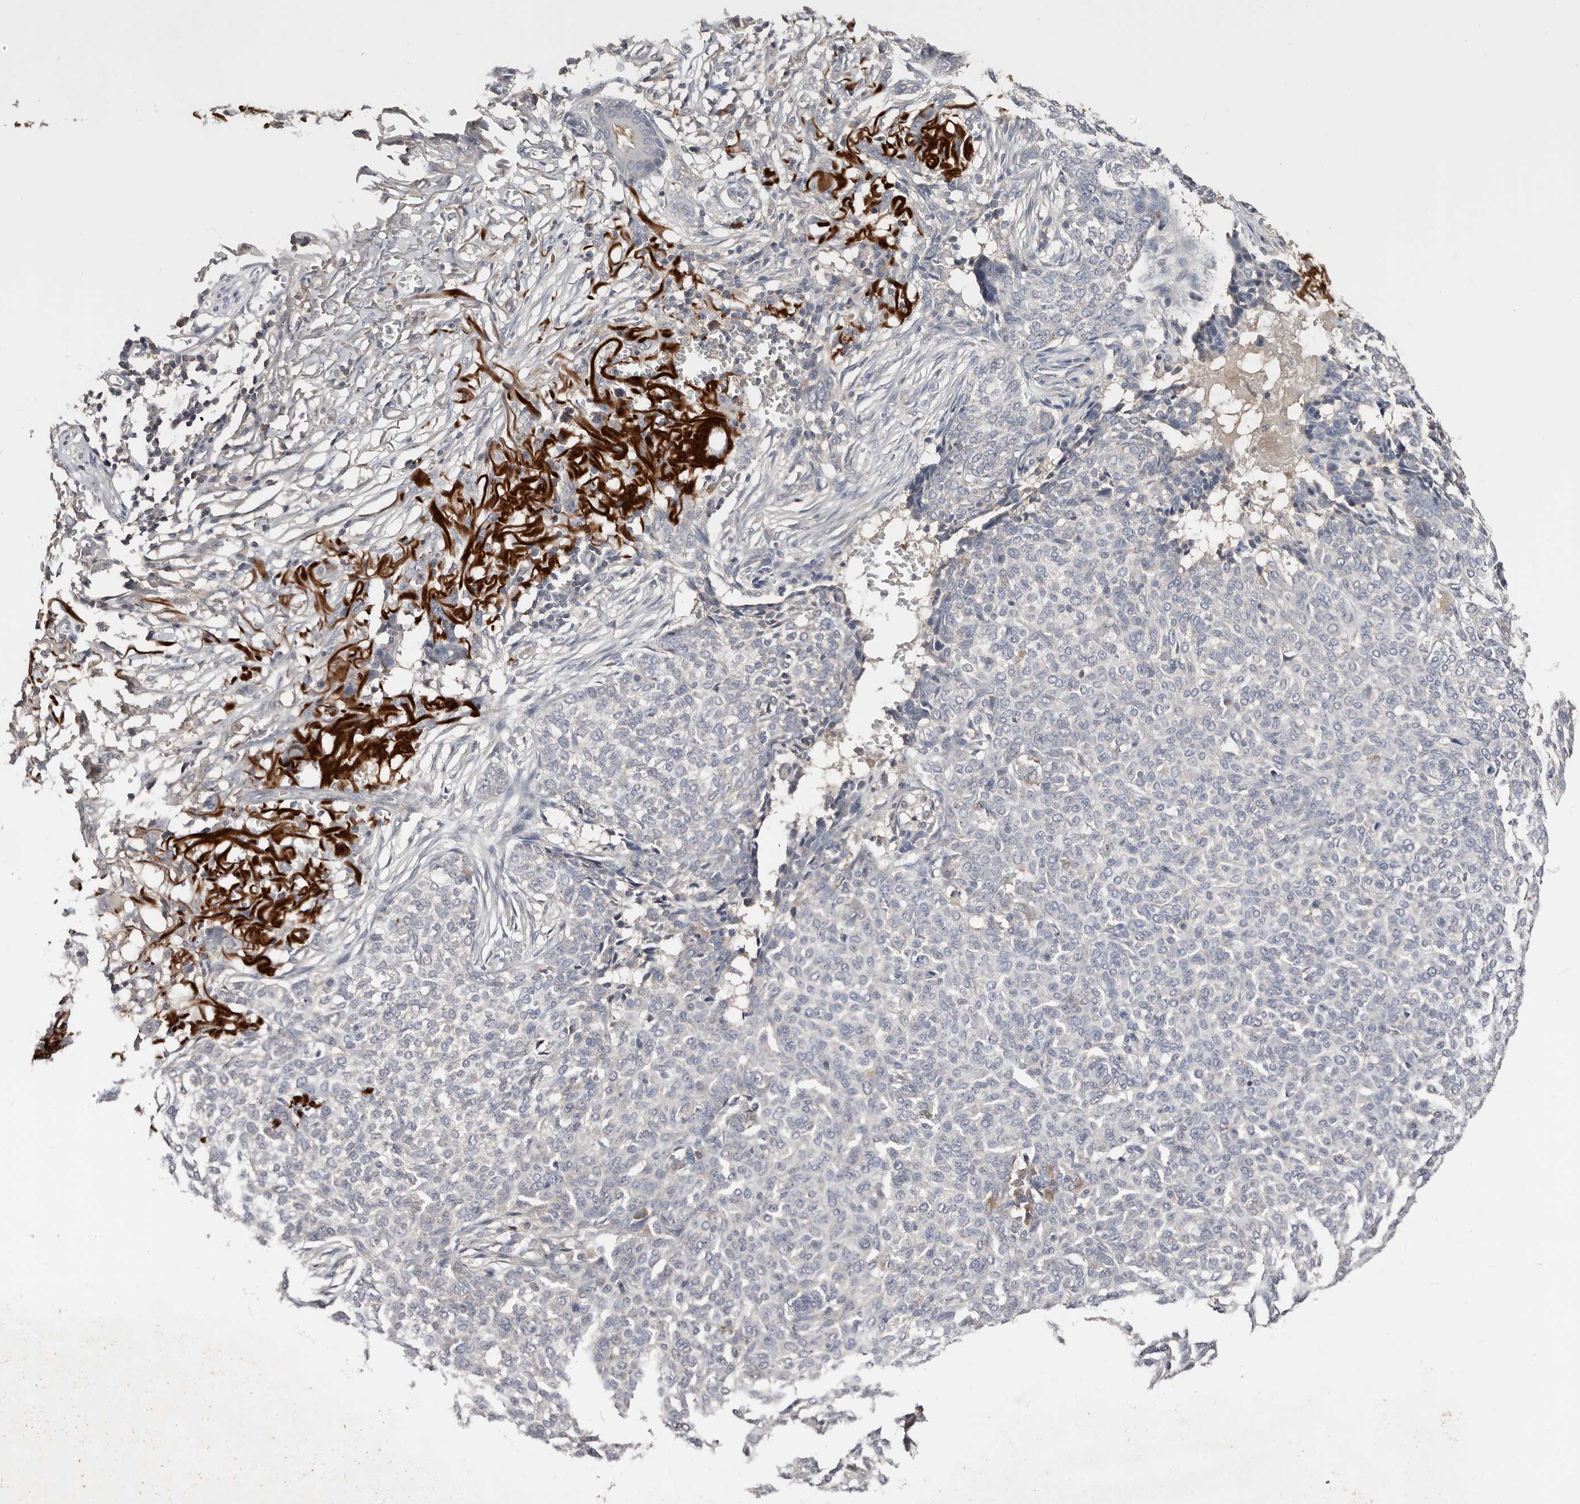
{"staining": {"intensity": "negative", "quantity": "none", "location": "none"}, "tissue": "skin cancer", "cell_type": "Tumor cells", "image_type": "cancer", "snomed": [{"axis": "morphology", "description": "Basal cell carcinoma"}, {"axis": "topography", "description": "Skin"}], "caption": "This is an immunohistochemistry (IHC) histopathology image of human skin cancer. There is no positivity in tumor cells.", "gene": "SLC39A2", "patient": {"sex": "male", "age": 85}}